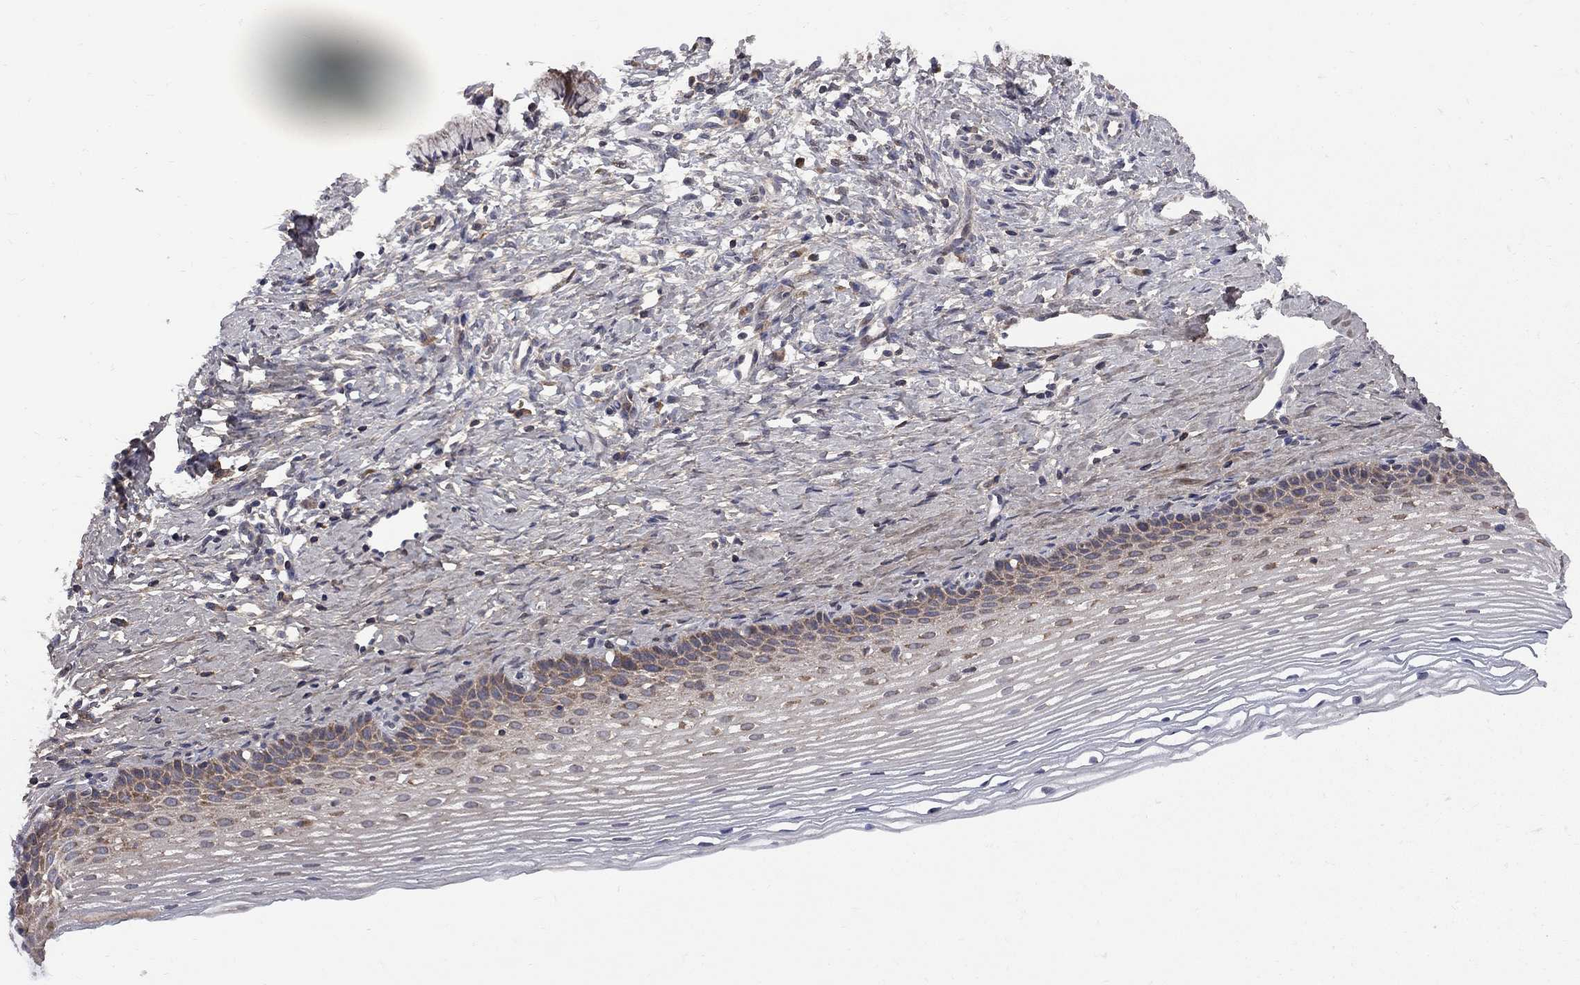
{"staining": {"intensity": "weak", "quantity": ">75%", "location": "cytoplasmic/membranous"}, "tissue": "cervix", "cell_type": "Glandular cells", "image_type": "normal", "snomed": [{"axis": "morphology", "description": "Normal tissue, NOS"}, {"axis": "topography", "description": "Cervix"}], "caption": "Immunohistochemistry (IHC) micrograph of unremarkable human cervix stained for a protein (brown), which shows low levels of weak cytoplasmic/membranous expression in about >75% of glandular cells.", "gene": "CNOT11", "patient": {"sex": "female", "age": 39}}